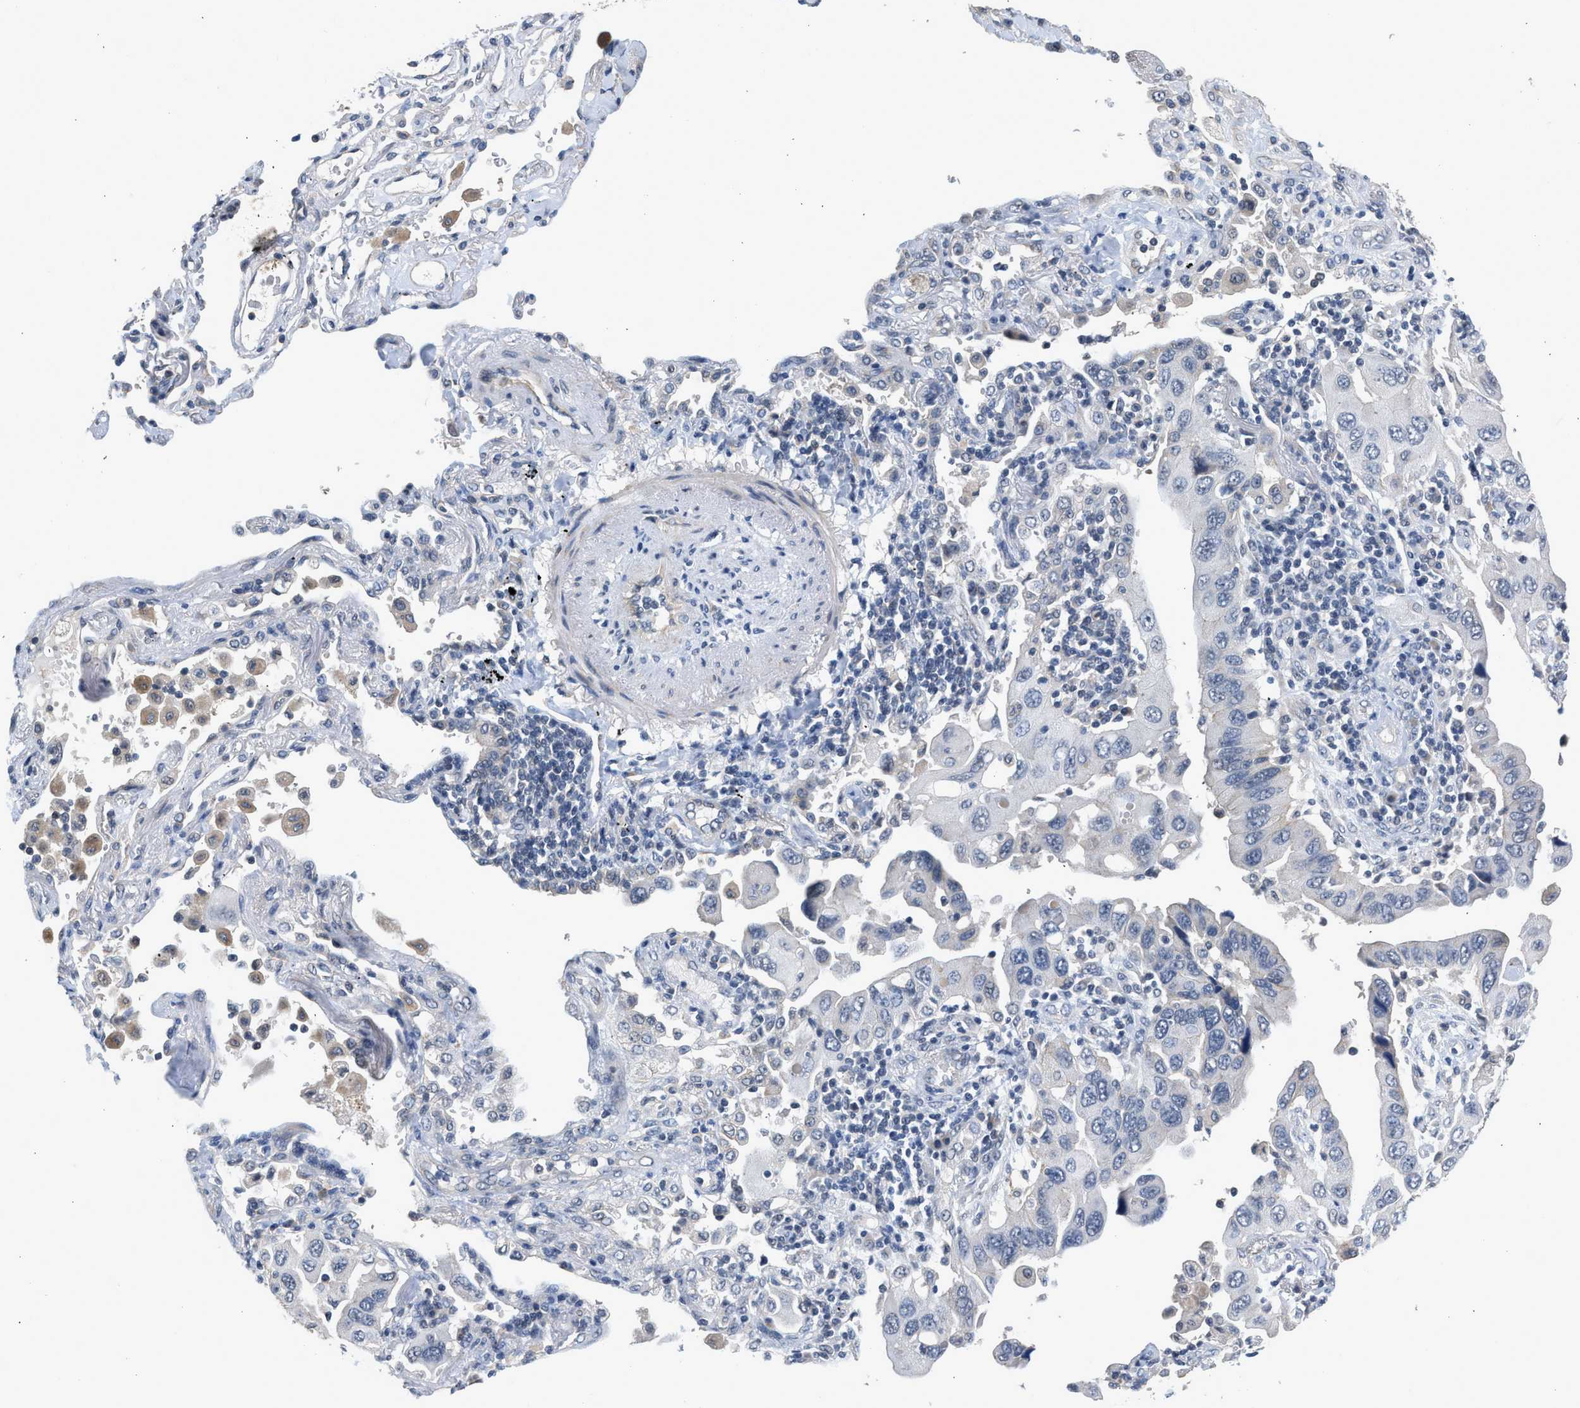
{"staining": {"intensity": "negative", "quantity": "none", "location": "none"}, "tissue": "lung cancer", "cell_type": "Tumor cells", "image_type": "cancer", "snomed": [{"axis": "morphology", "description": "Adenocarcinoma, NOS"}, {"axis": "topography", "description": "Lung"}], "caption": "Adenocarcinoma (lung) was stained to show a protein in brown. There is no significant positivity in tumor cells. (DAB (3,3'-diaminobenzidine) immunohistochemistry (IHC), high magnification).", "gene": "CSF3R", "patient": {"sex": "female", "age": 65}}